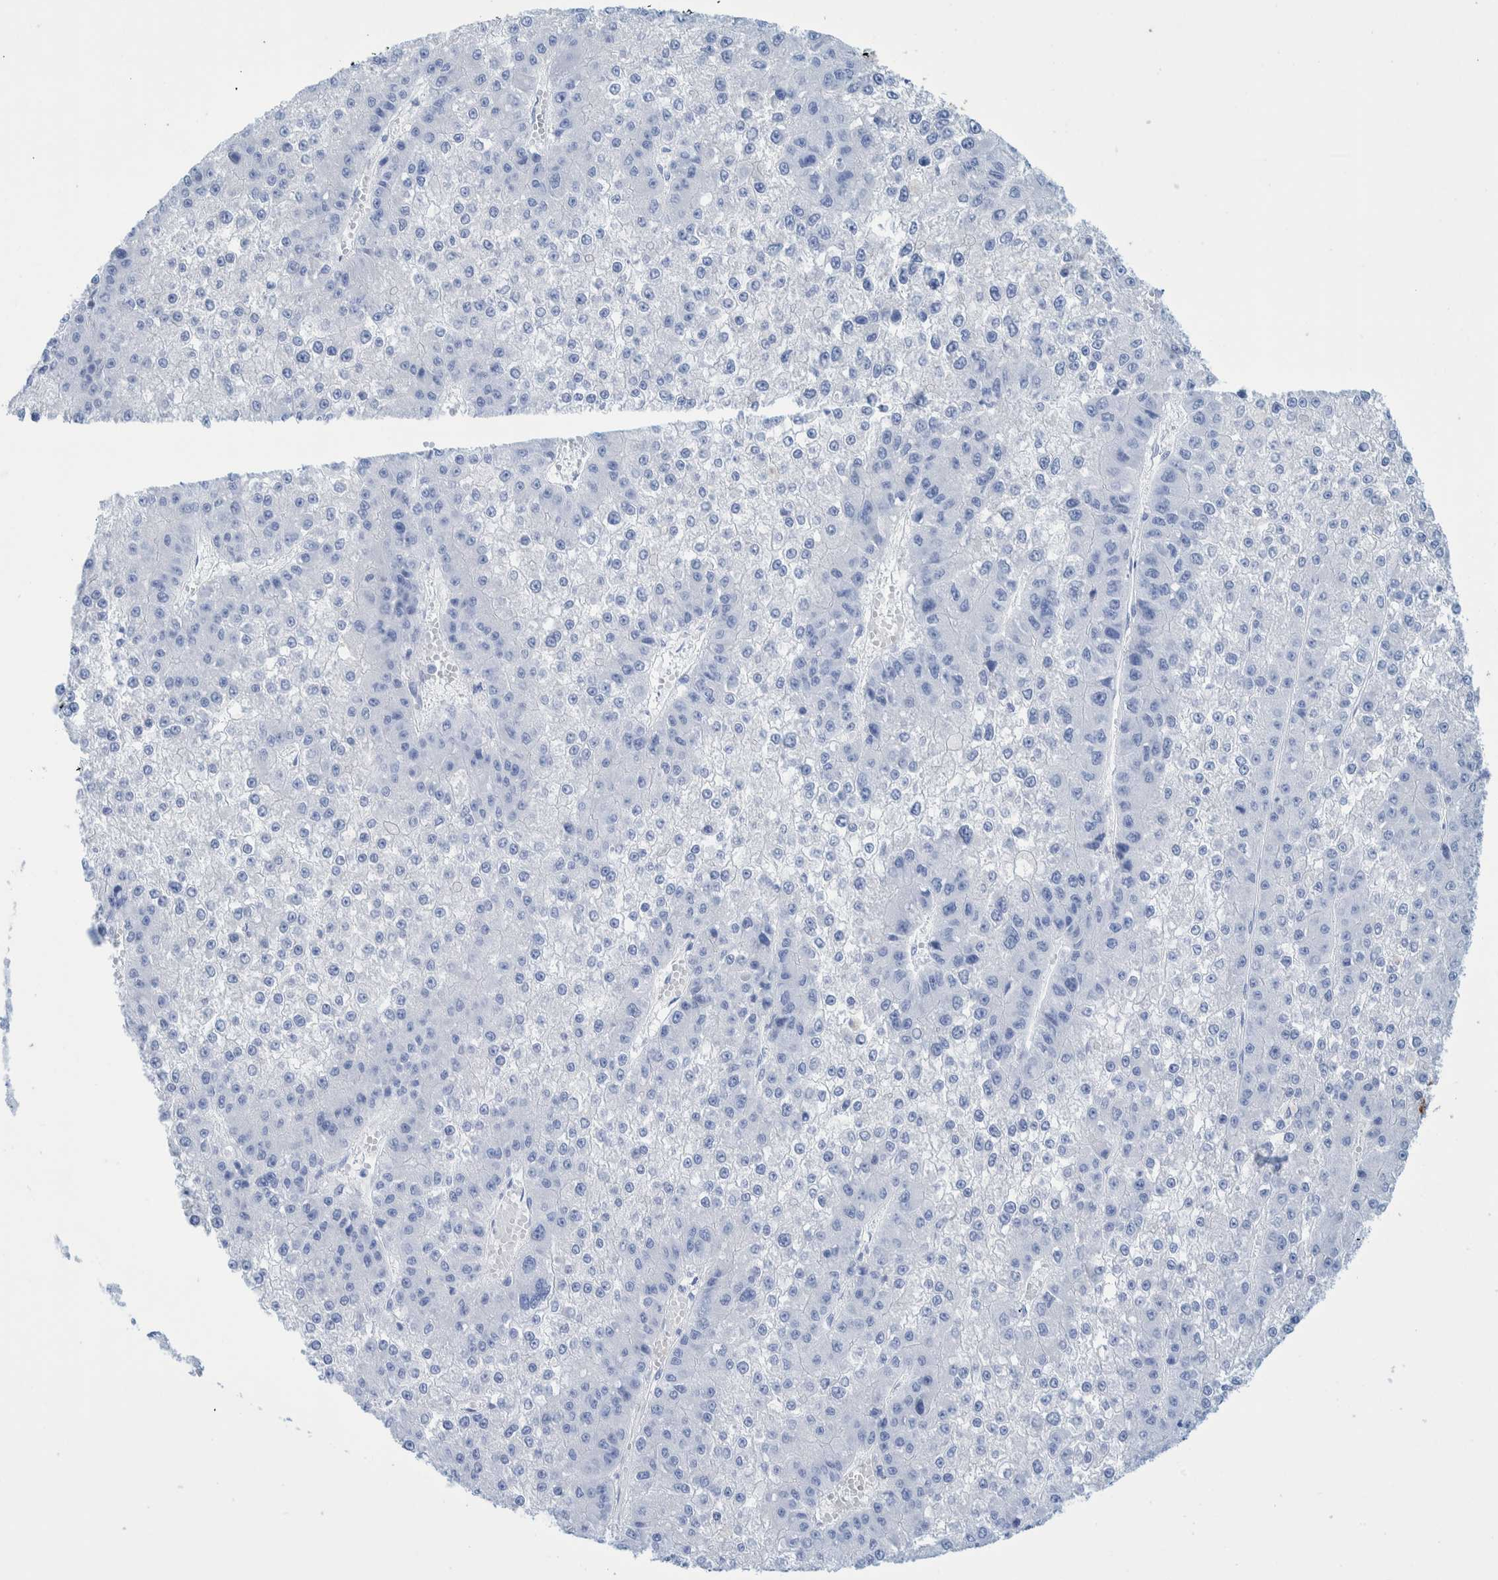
{"staining": {"intensity": "negative", "quantity": "none", "location": "none"}, "tissue": "liver cancer", "cell_type": "Tumor cells", "image_type": "cancer", "snomed": [{"axis": "morphology", "description": "Carcinoma, Hepatocellular, NOS"}, {"axis": "topography", "description": "Liver"}], "caption": "Immunohistochemistry of liver hepatocellular carcinoma exhibits no positivity in tumor cells. (DAB IHC with hematoxylin counter stain).", "gene": "PERP", "patient": {"sex": "female", "age": 73}}